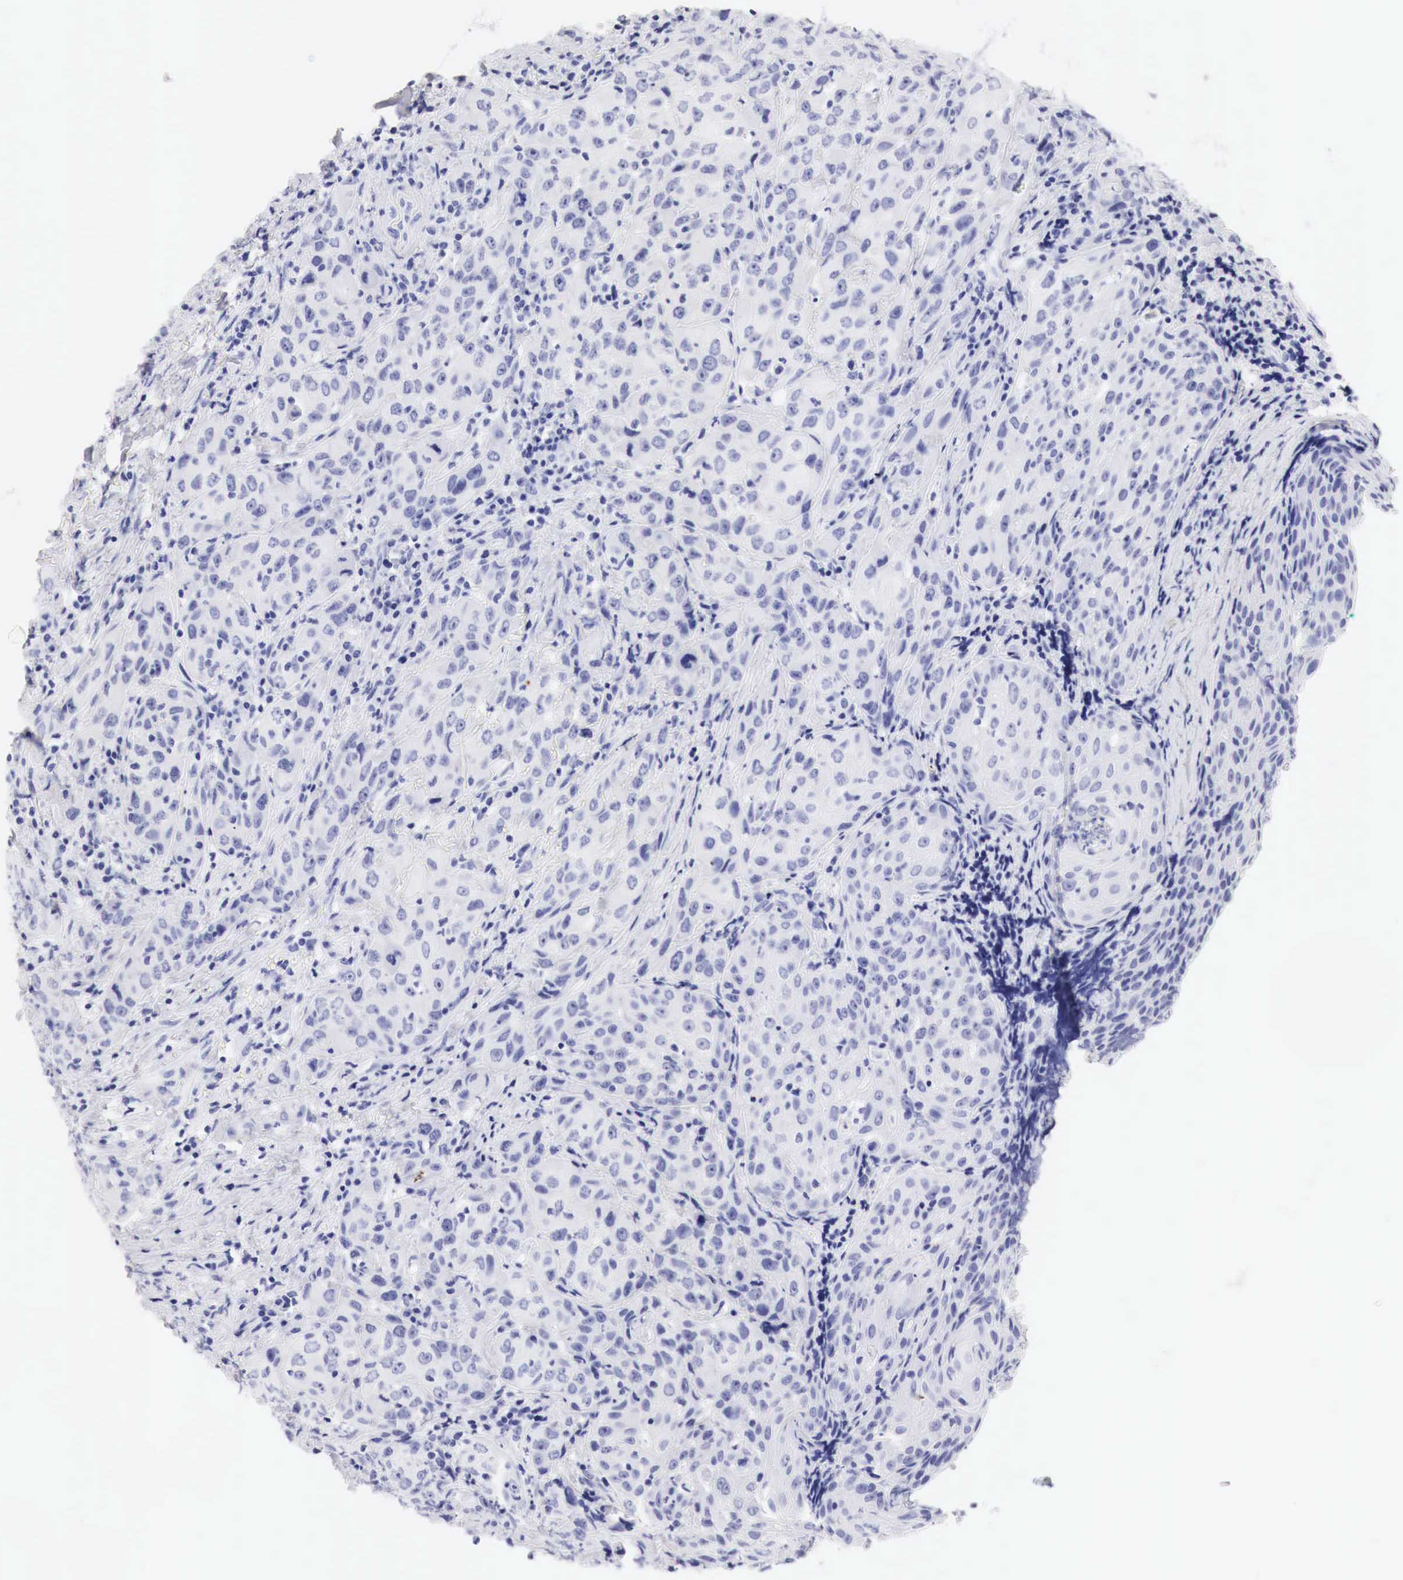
{"staining": {"intensity": "negative", "quantity": "none", "location": "none"}, "tissue": "head and neck cancer", "cell_type": "Tumor cells", "image_type": "cancer", "snomed": [{"axis": "morphology", "description": "Squamous cell carcinoma, NOS"}, {"axis": "topography", "description": "Oral tissue"}, {"axis": "topography", "description": "Head-Neck"}], "caption": "Tumor cells show no significant protein staining in head and neck cancer (squamous cell carcinoma).", "gene": "TYR", "patient": {"sex": "female", "age": 82}}